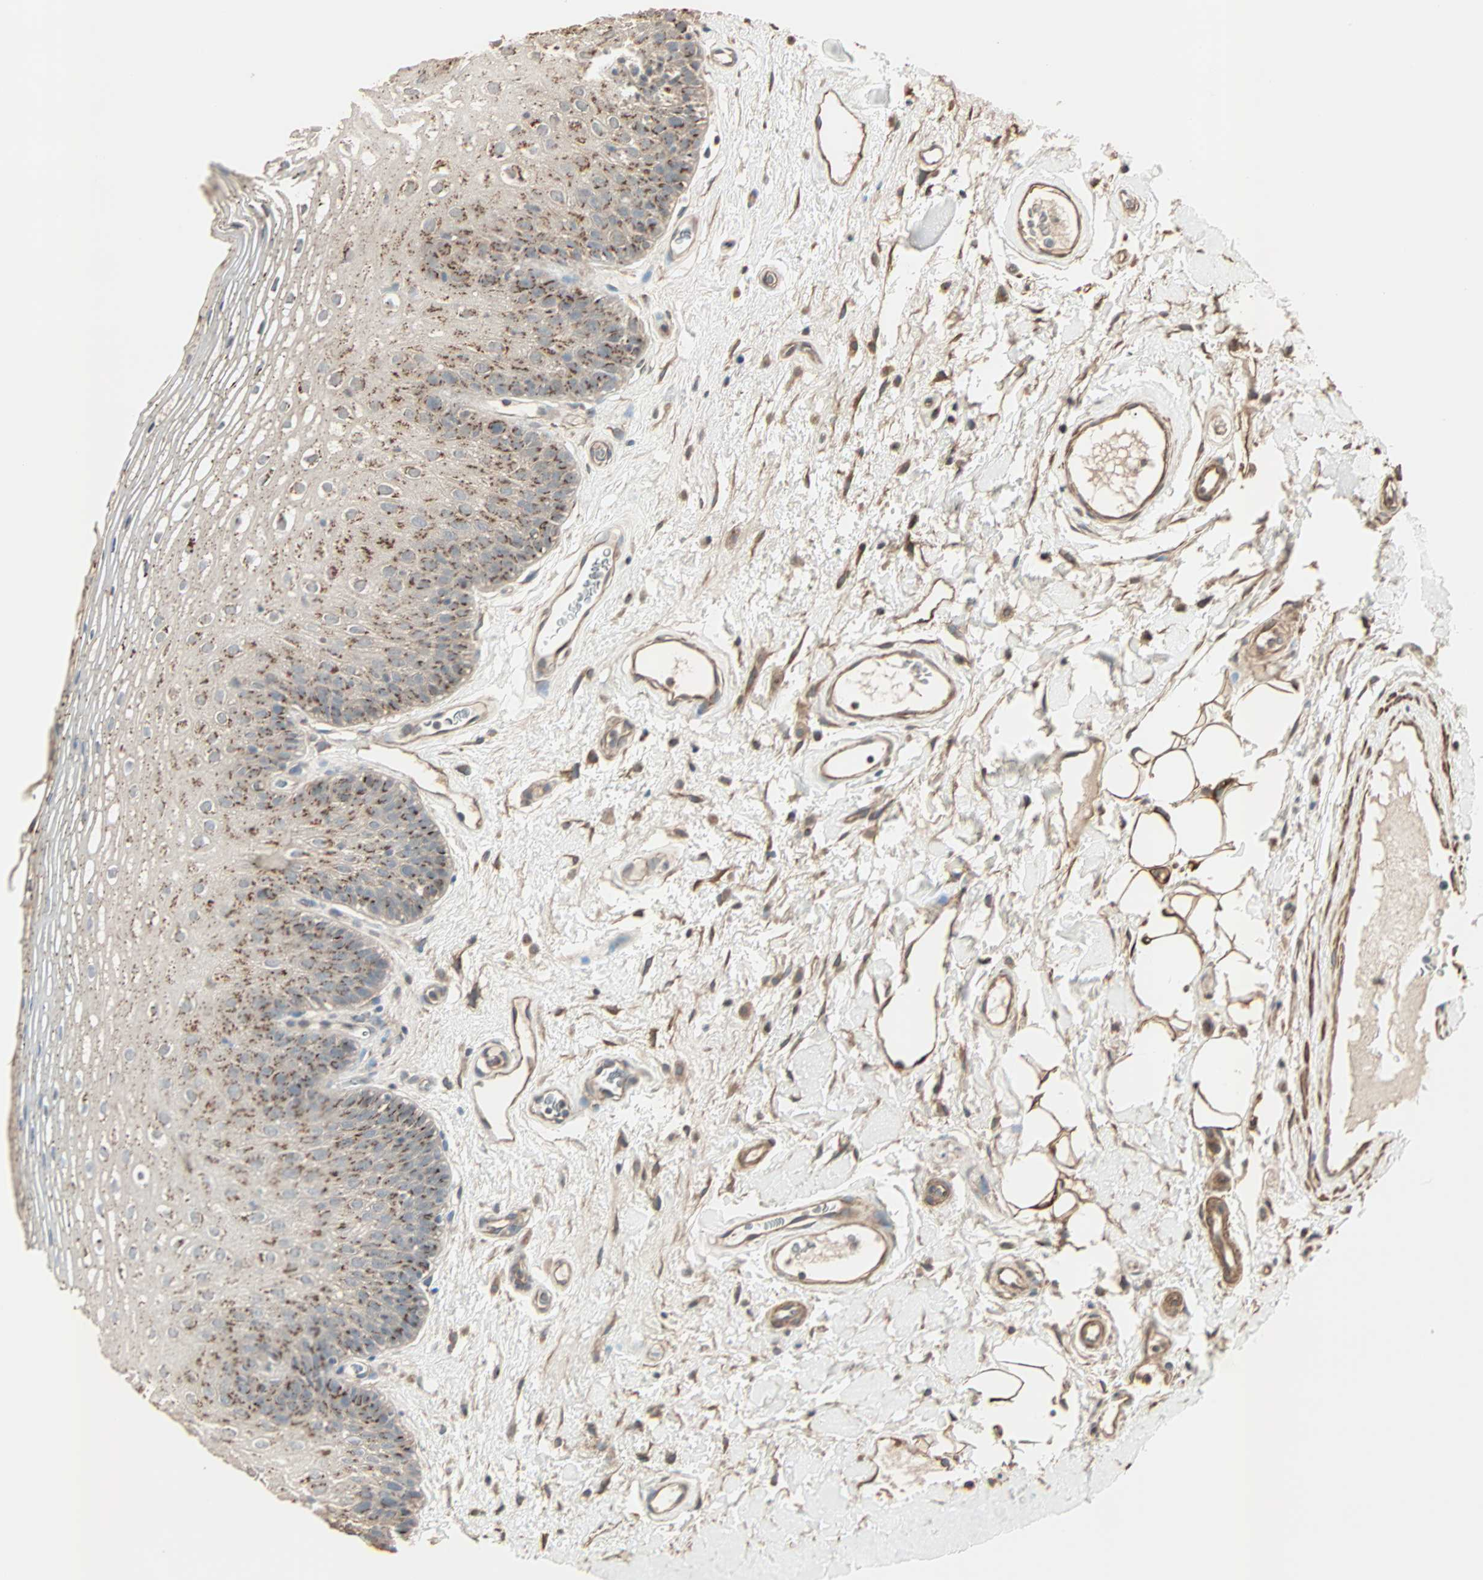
{"staining": {"intensity": "moderate", "quantity": "<25%", "location": "cytoplasmic/membranous"}, "tissue": "oral mucosa", "cell_type": "Squamous epithelial cells", "image_type": "normal", "snomed": [{"axis": "morphology", "description": "Normal tissue, NOS"}, {"axis": "morphology", "description": "Squamous cell carcinoma, NOS"}, {"axis": "topography", "description": "Skeletal muscle"}, {"axis": "topography", "description": "Oral tissue"}], "caption": "Benign oral mucosa reveals moderate cytoplasmic/membranous positivity in approximately <25% of squamous epithelial cells.", "gene": "GALNT3", "patient": {"sex": "male", "age": 71}}